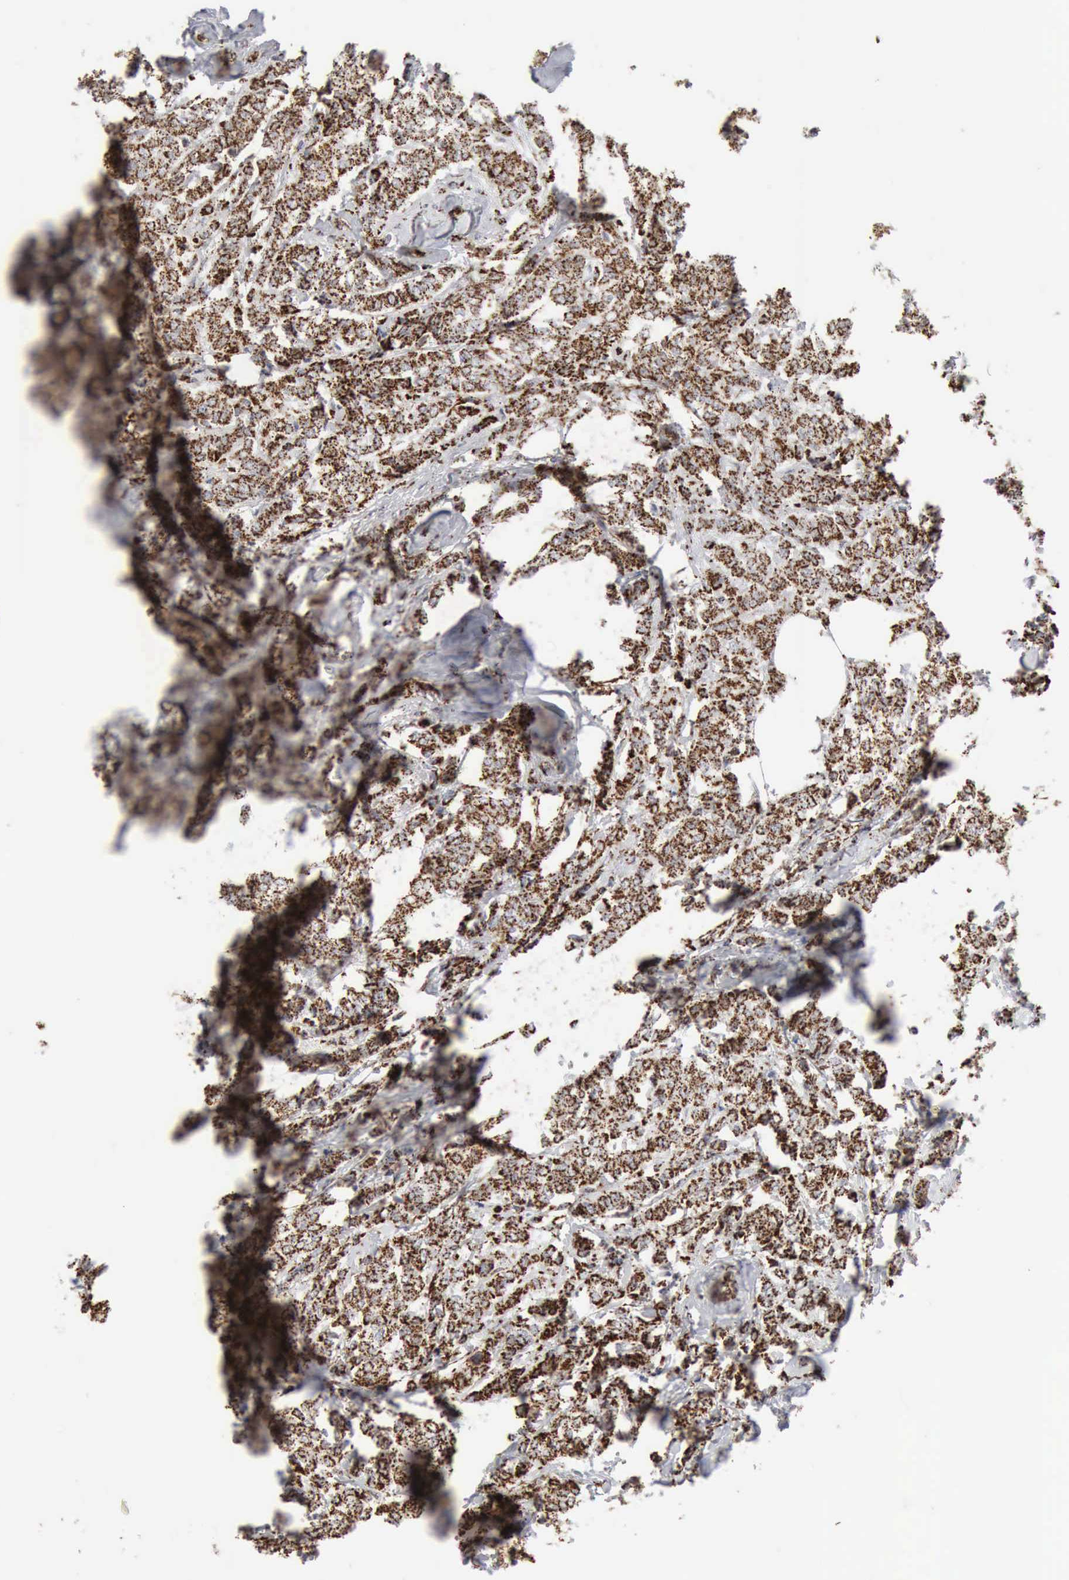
{"staining": {"intensity": "moderate", "quantity": ">75%", "location": "cytoplasmic/membranous"}, "tissue": "breast cancer", "cell_type": "Tumor cells", "image_type": "cancer", "snomed": [{"axis": "morphology", "description": "Lobular carcinoma"}, {"axis": "topography", "description": "Breast"}], "caption": "IHC staining of breast cancer (lobular carcinoma), which reveals medium levels of moderate cytoplasmic/membranous expression in about >75% of tumor cells indicating moderate cytoplasmic/membranous protein expression. The staining was performed using DAB (brown) for protein detection and nuclei were counterstained in hematoxylin (blue).", "gene": "ACO2", "patient": {"sex": "female", "age": 60}}